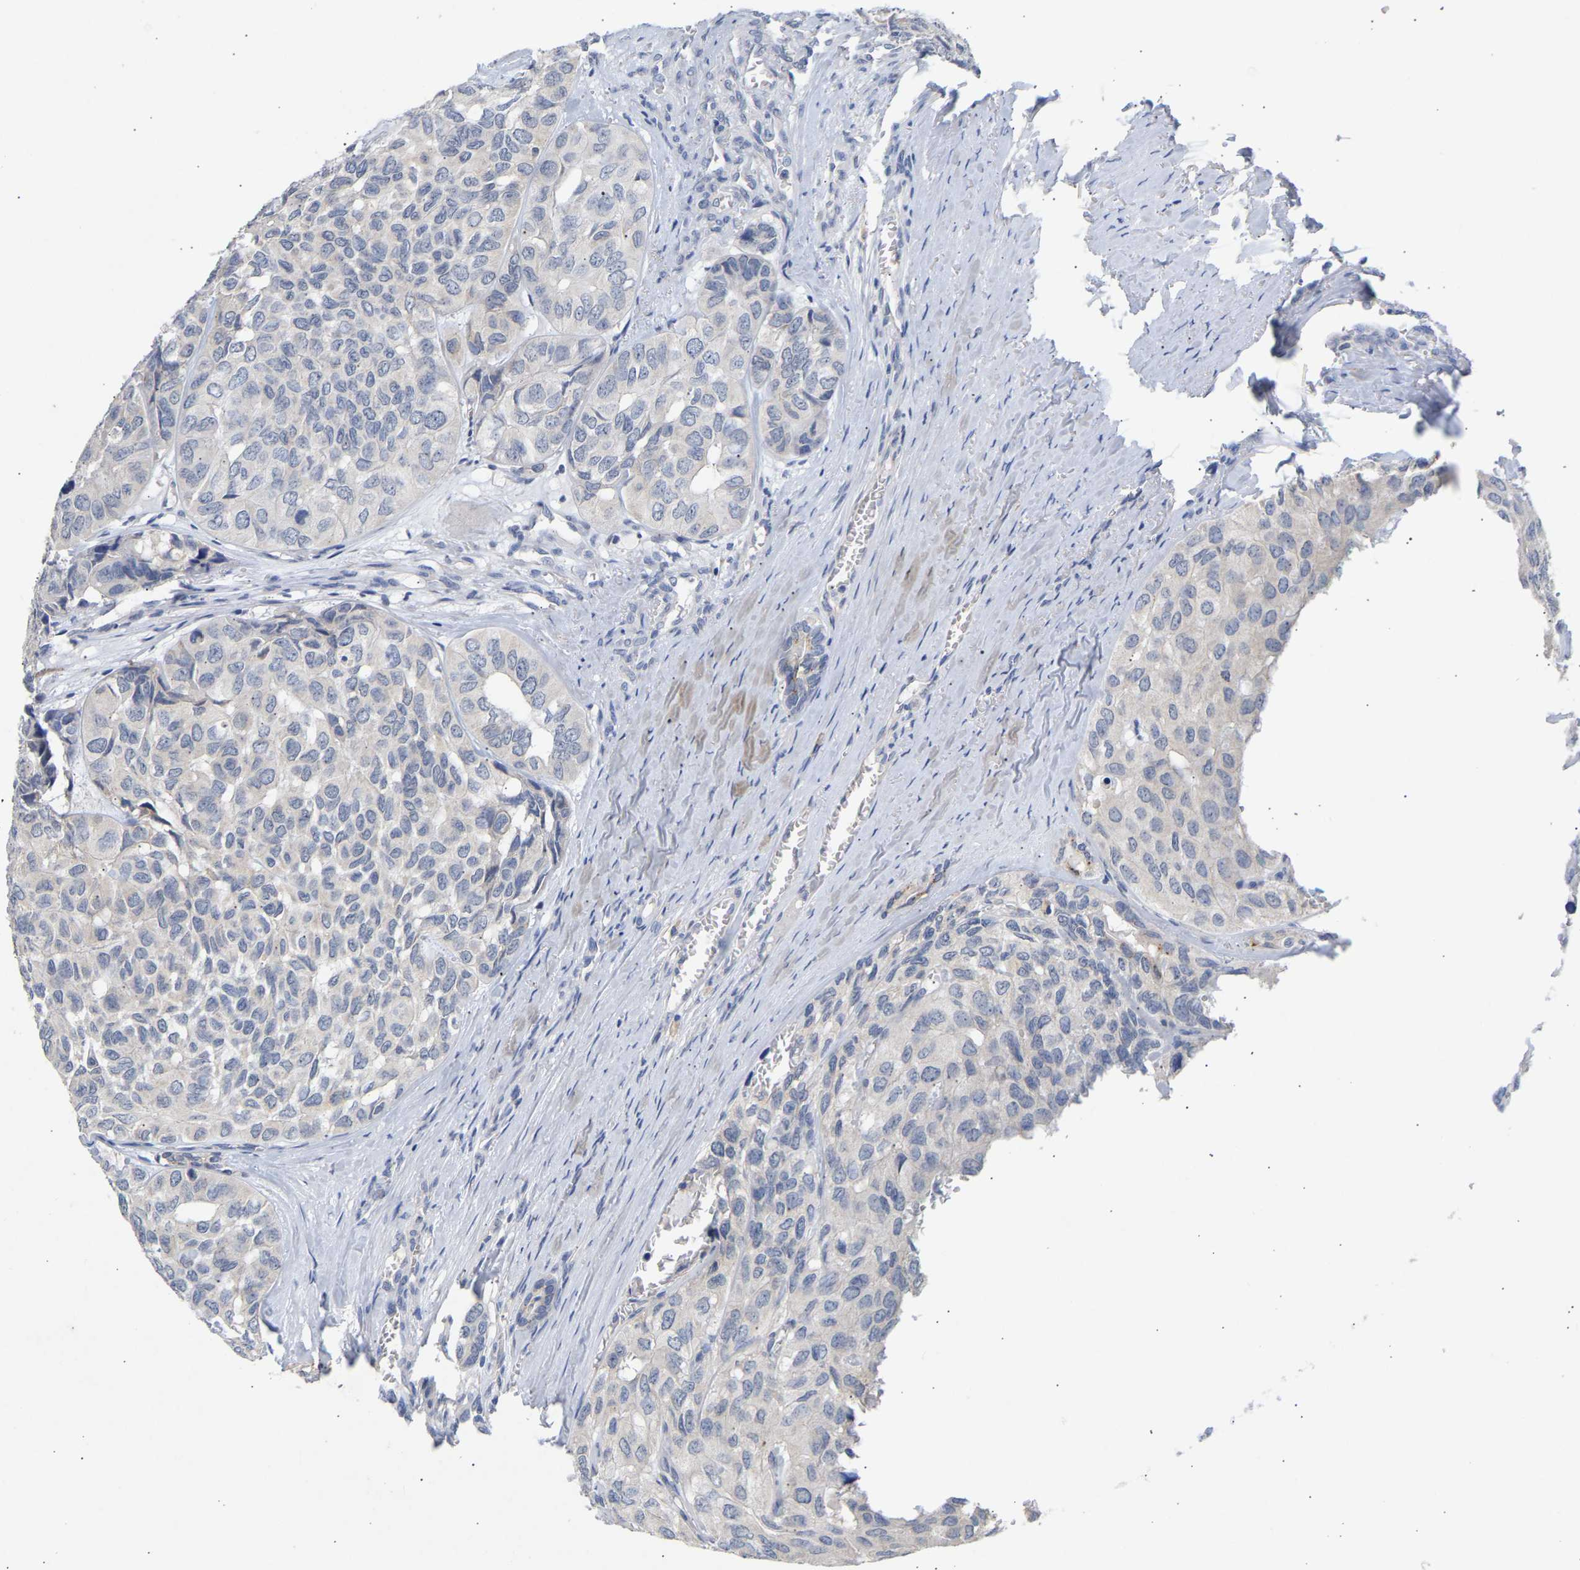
{"staining": {"intensity": "negative", "quantity": "none", "location": "none"}, "tissue": "head and neck cancer", "cell_type": "Tumor cells", "image_type": "cancer", "snomed": [{"axis": "morphology", "description": "Adenocarcinoma, NOS"}, {"axis": "topography", "description": "Salivary gland, NOS"}, {"axis": "topography", "description": "Head-Neck"}], "caption": "DAB (3,3'-diaminobenzidine) immunohistochemical staining of head and neck adenocarcinoma reveals no significant expression in tumor cells.", "gene": "SELENOM", "patient": {"sex": "female", "age": 76}}